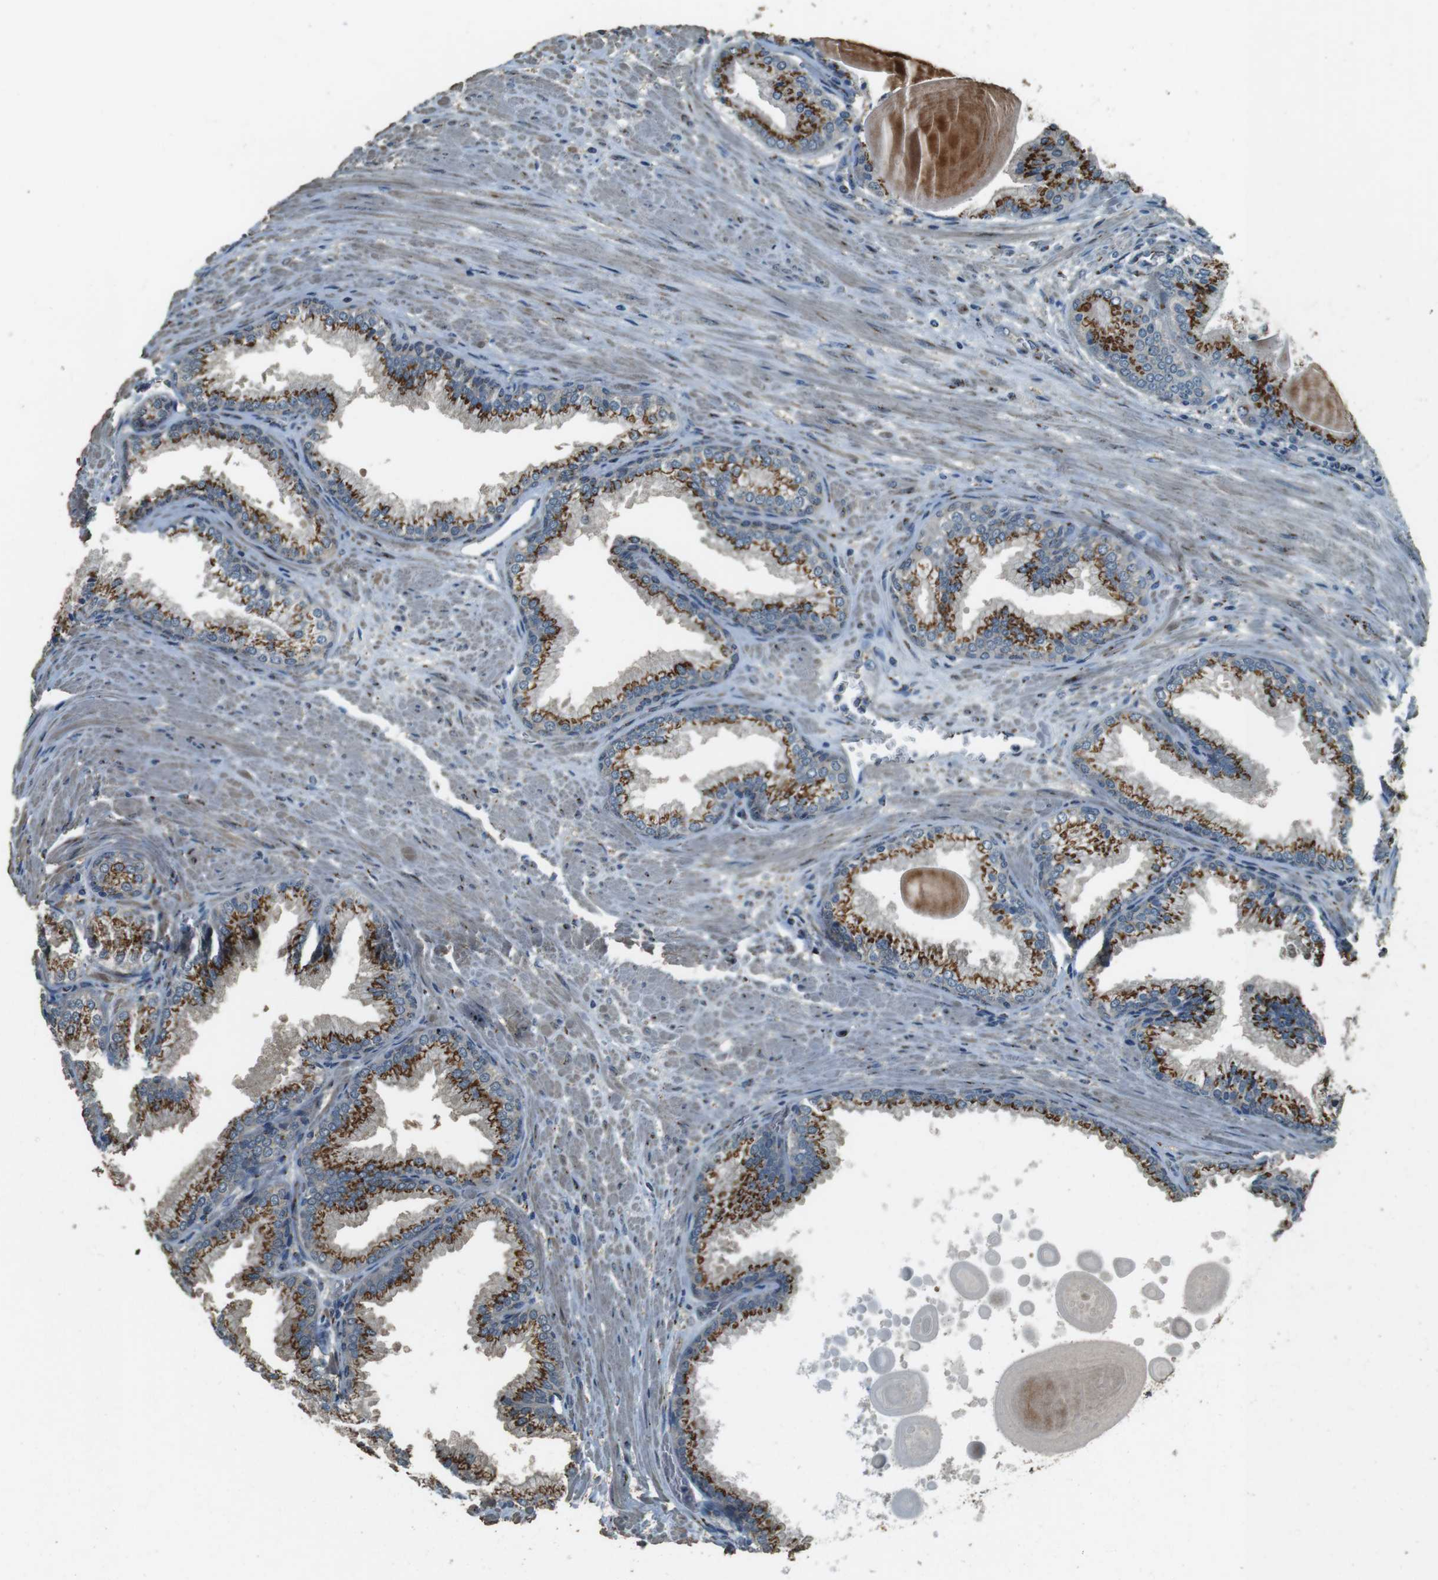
{"staining": {"intensity": "strong", "quantity": ">75%", "location": "cytoplasmic/membranous"}, "tissue": "prostate cancer", "cell_type": "Tumor cells", "image_type": "cancer", "snomed": [{"axis": "morphology", "description": "Adenocarcinoma, Low grade"}, {"axis": "topography", "description": "Prostate"}], "caption": "Protein staining reveals strong cytoplasmic/membranous staining in approximately >75% of tumor cells in prostate cancer.", "gene": "TMEM115", "patient": {"sex": "male", "age": 59}}